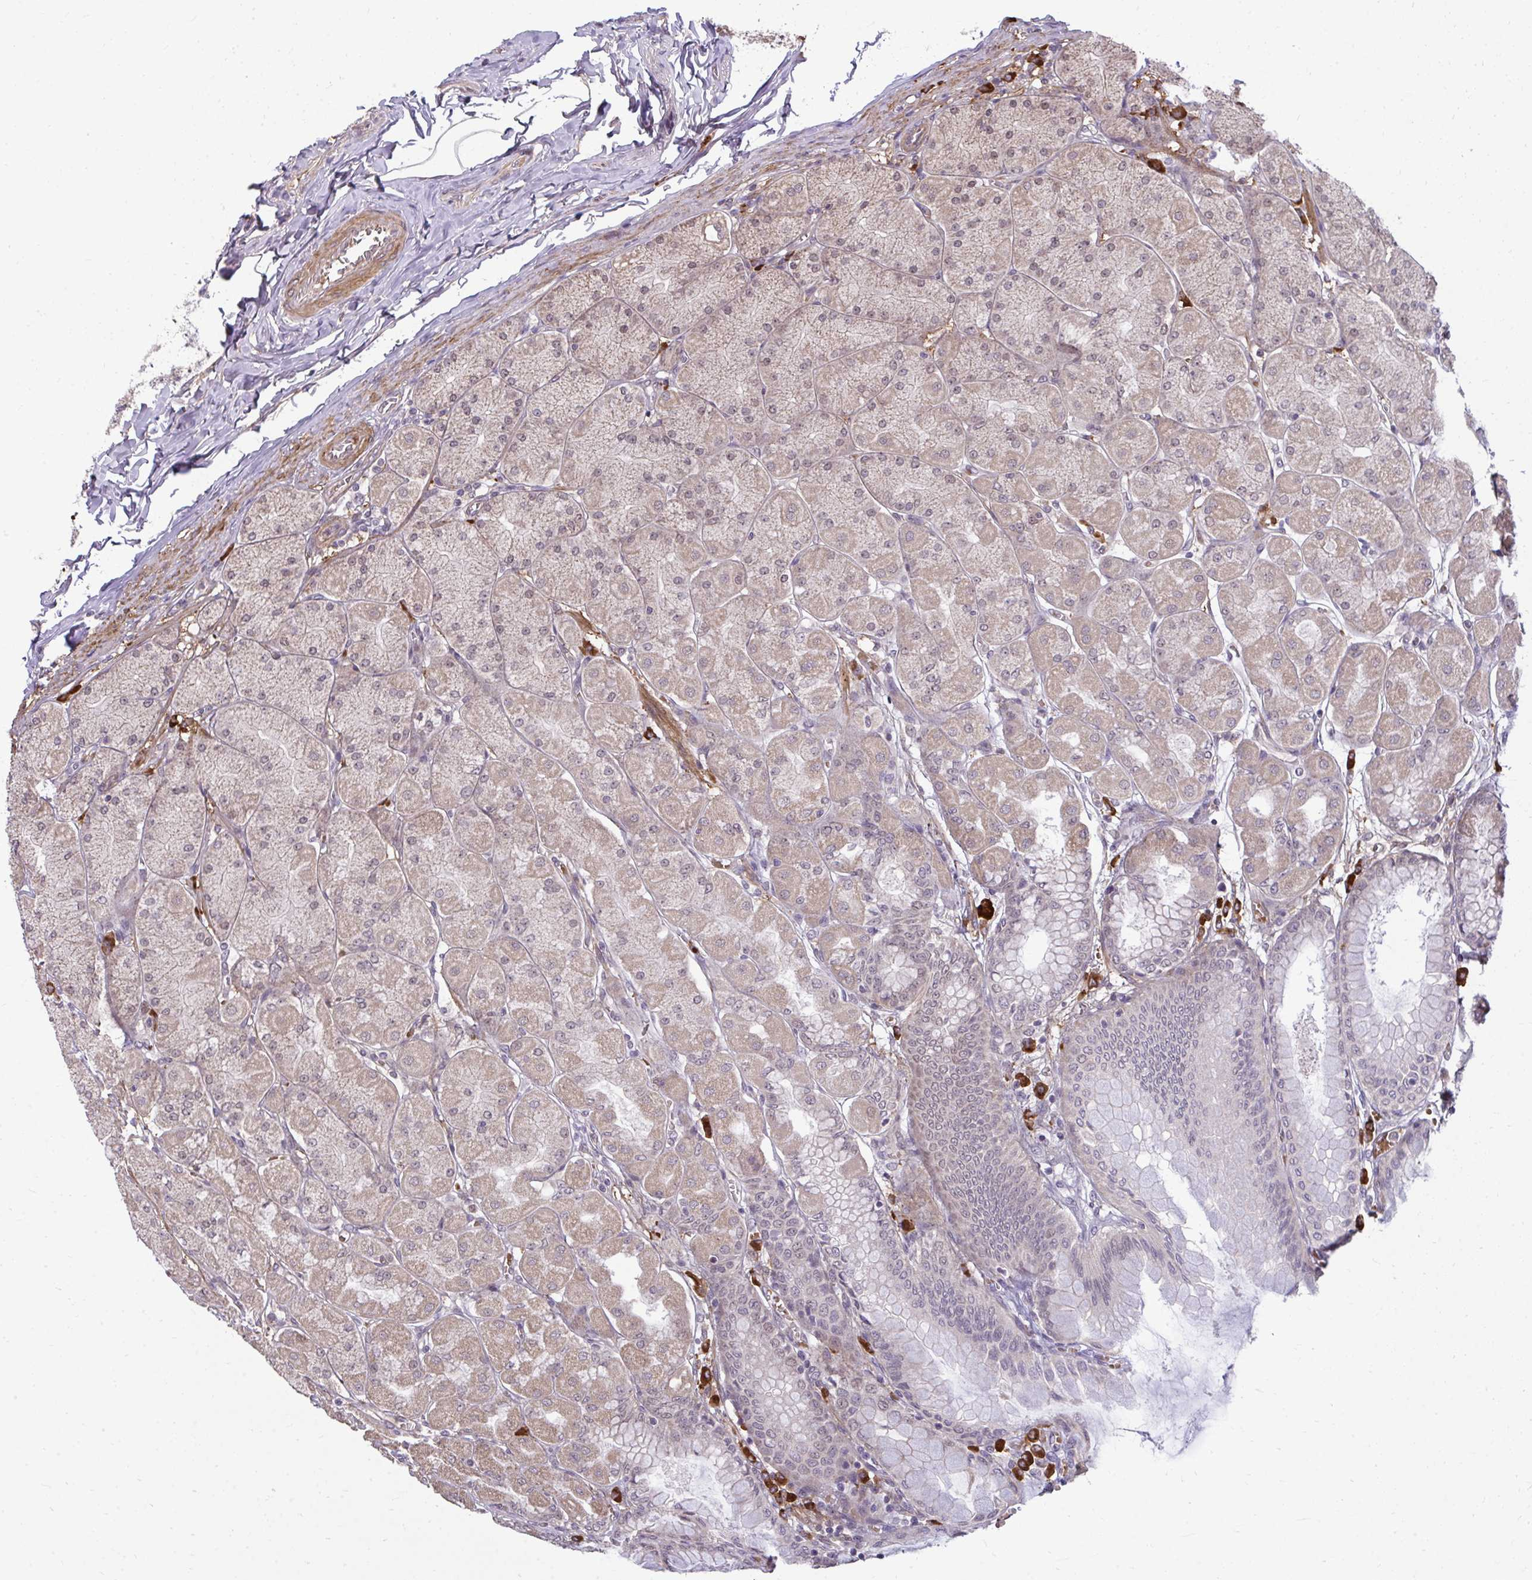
{"staining": {"intensity": "moderate", "quantity": "25%-75%", "location": "cytoplasmic/membranous,nuclear"}, "tissue": "stomach", "cell_type": "Glandular cells", "image_type": "normal", "snomed": [{"axis": "morphology", "description": "Normal tissue, NOS"}, {"axis": "topography", "description": "Stomach, upper"}], "caption": "The image shows a brown stain indicating the presence of a protein in the cytoplasmic/membranous,nuclear of glandular cells in stomach.", "gene": "ZSCAN9", "patient": {"sex": "female", "age": 56}}